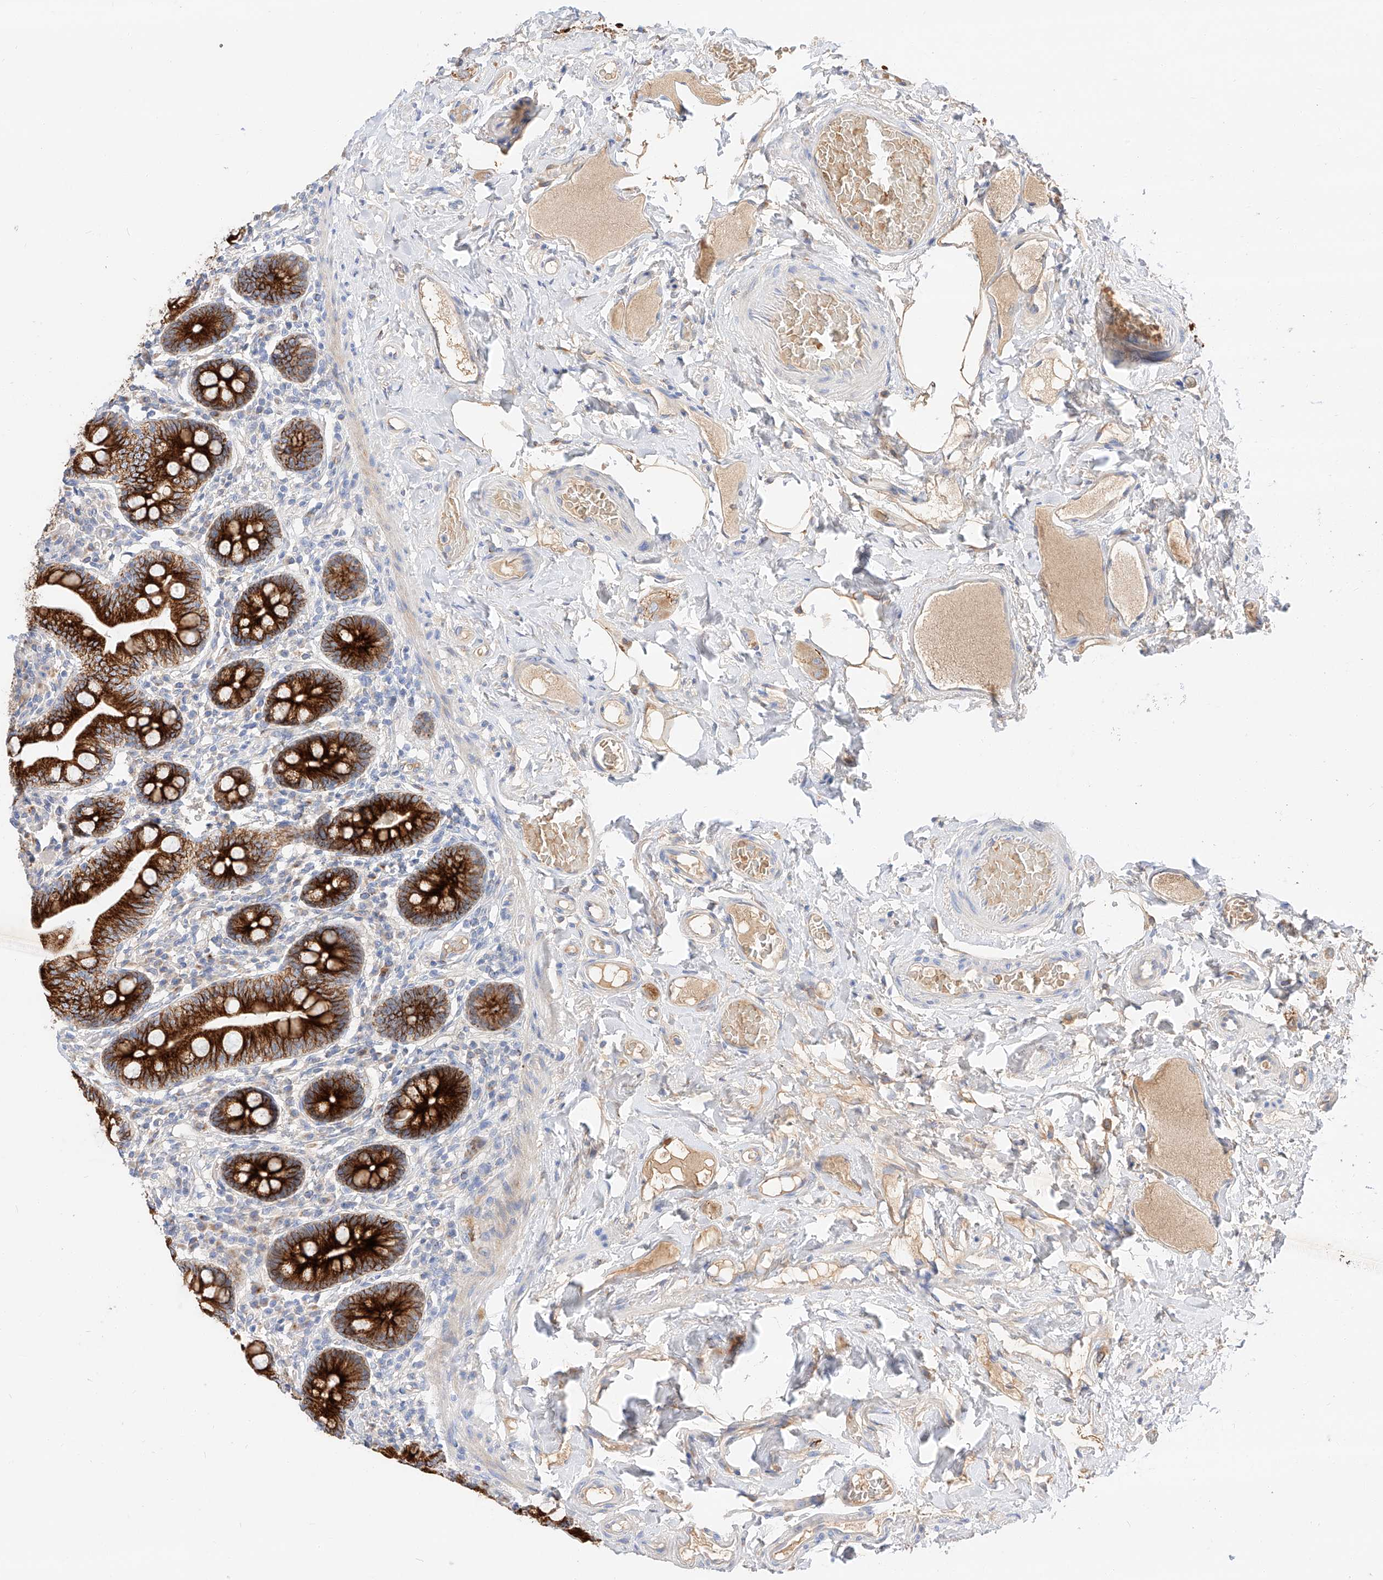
{"staining": {"intensity": "strong", "quantity": ">75%", "location": "cytoplasmic/membranous"}, "tissue": "small intestine", "cell_type": "Glandular cells", "image_type": "normal", "snomed": [{"axis": "morphology", "description": "Normal tissue, NOS"}, {"axis": "topography", "description": "Small intestine"}], "caption": "Brown immunohistochemical staining in unremarkable human small intestine demonstrates strong cytoplasmic/membranous positivity in about >75% of glandular cells. (DAB (3,3'-diaminobenzidine) IHC, brown staining for protein, blue staining for nuclei).", "gene": "MAP7", "patient": {"sex": "female", "age": 64}}